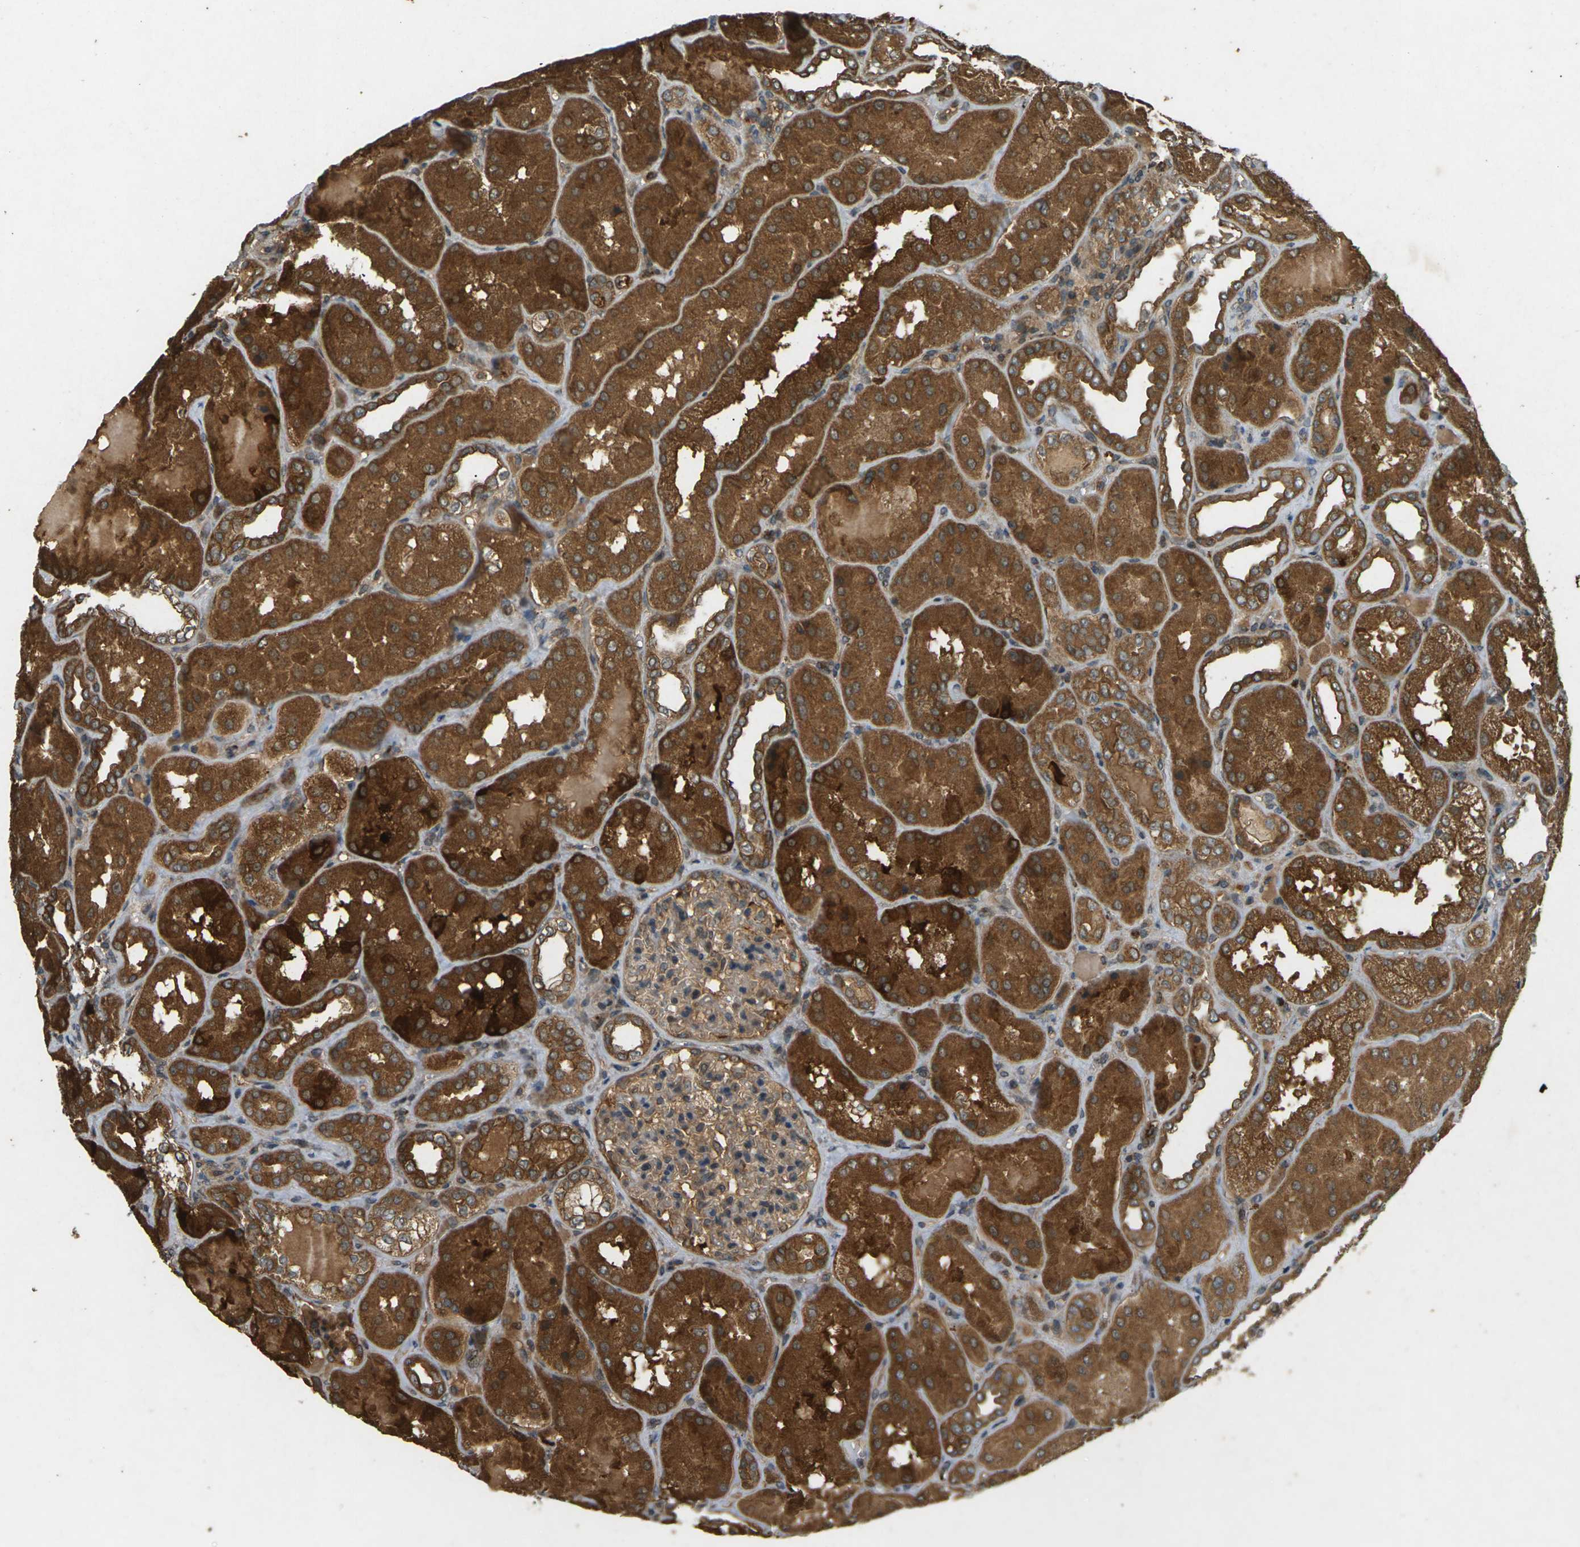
{"staining": {"intensity": "moderate", "quantity": ">75%", "location": "cytoplasmic/membranous"}, "tissue": "kidney", "cell_type": "Cells in glomeruli", "image_type": "normal", "snomed": [{"axis": "morphology", "description": "Normal tissue, NOS"}, {"axis": "topography", "description": "Kidney"}], "caption": "Human kidney stained for a protein (brown) reveals moderate cytoplasmic/membranous positive expression in approximately >75% of cells in glomeruli.", "gene": "TAP1", "patient": {"sex": "female", "age": 56}}